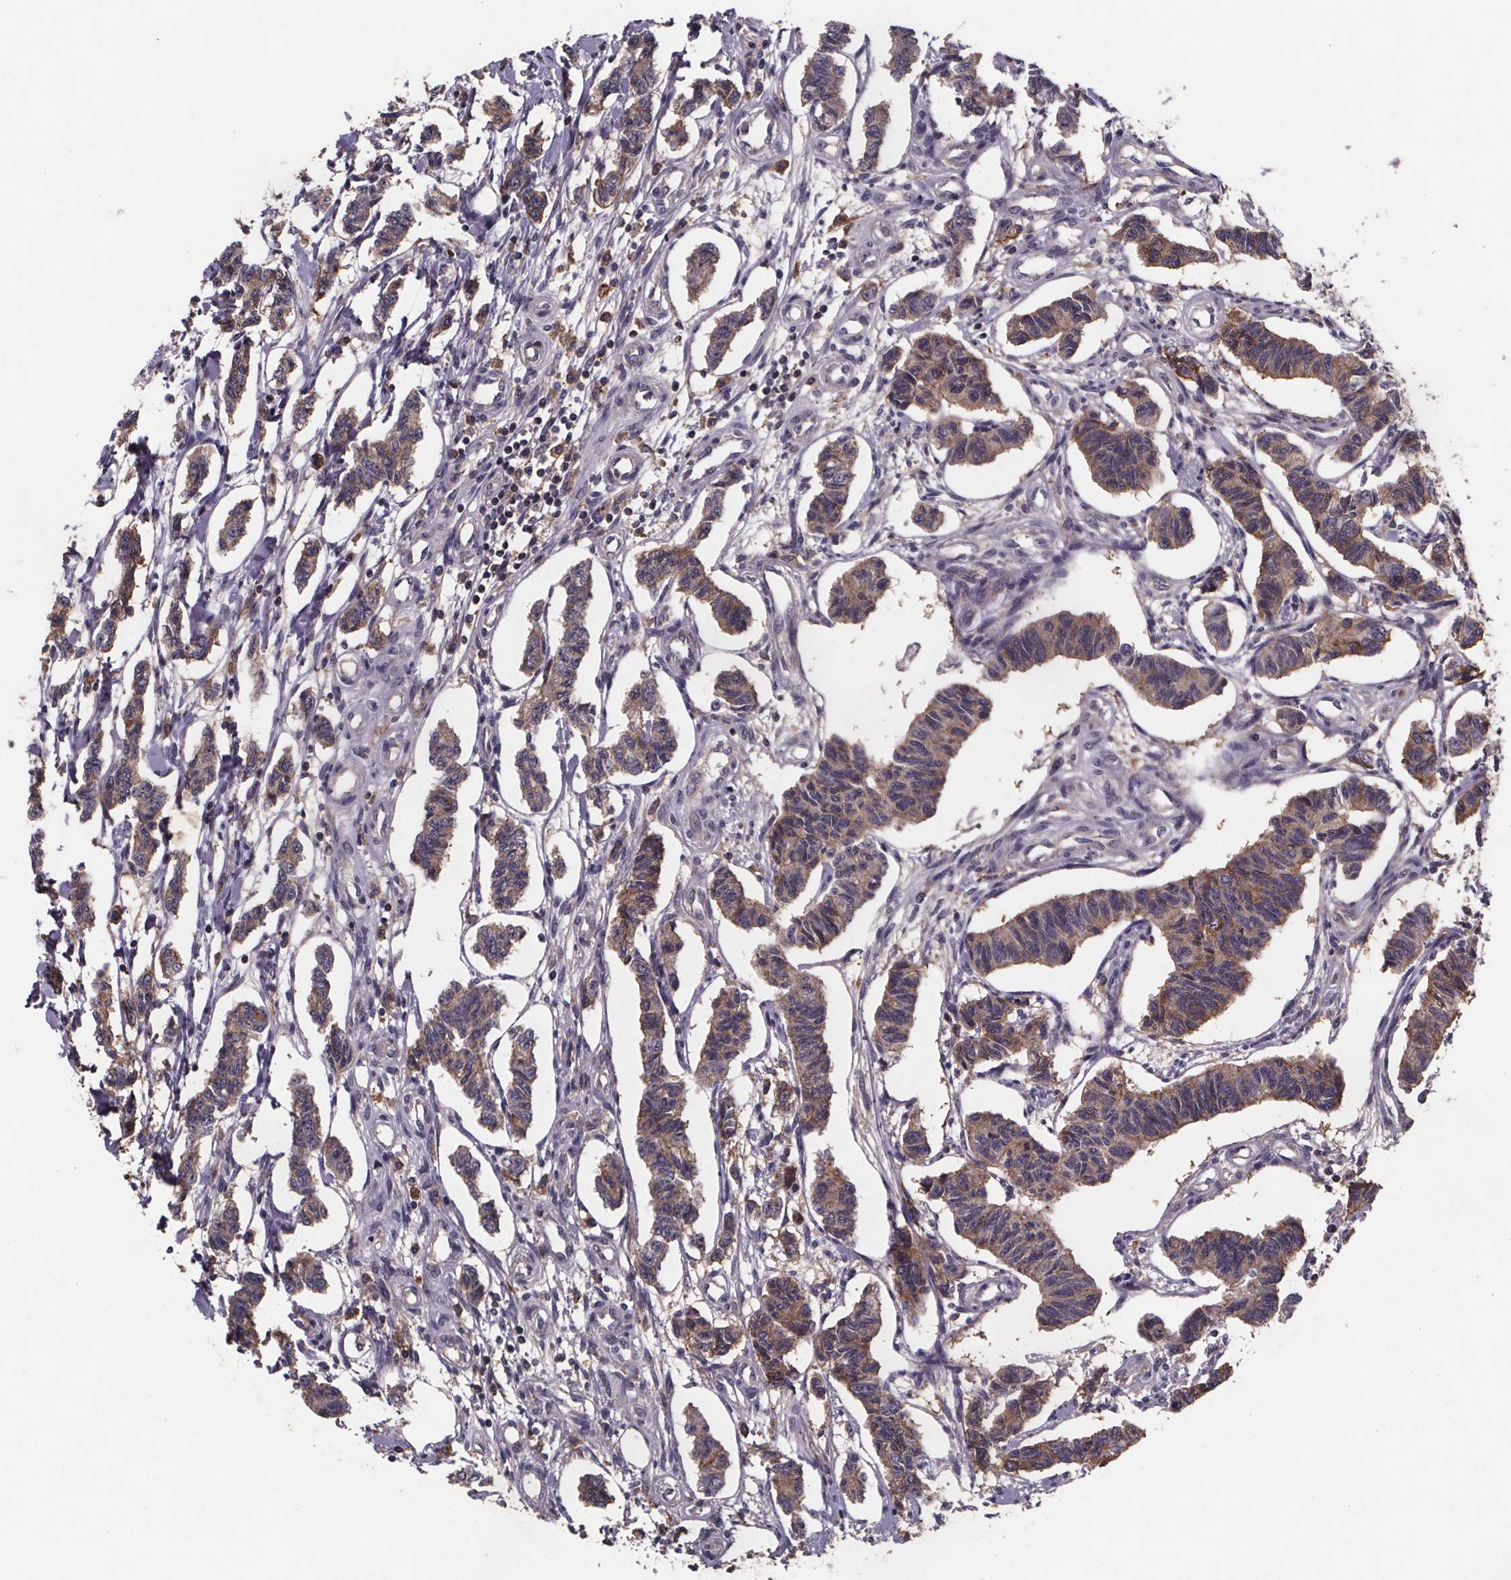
{"staining": {"intensity": "weak", "quantity": ">75%", "location": "cytoplasmic/membranous"}, "tissue": "carcinoid", "cell_type": "Tumor cells", "image_type": "cancer", "snomed": [{"axis": "morphology", "description": "Carcinoid, malignant, NOS"}, {"axis": "topography", "description": "Kidney"}], "caption": "A photomicrograph showing weak cytoplasmic/membranous staining in about >75% of tumor cells in carcinoid (malignant), as visualized by brown immunohistochemical staining.", "gene": "FASTKD3", "patient": {"sex": "female", "age": 41}}